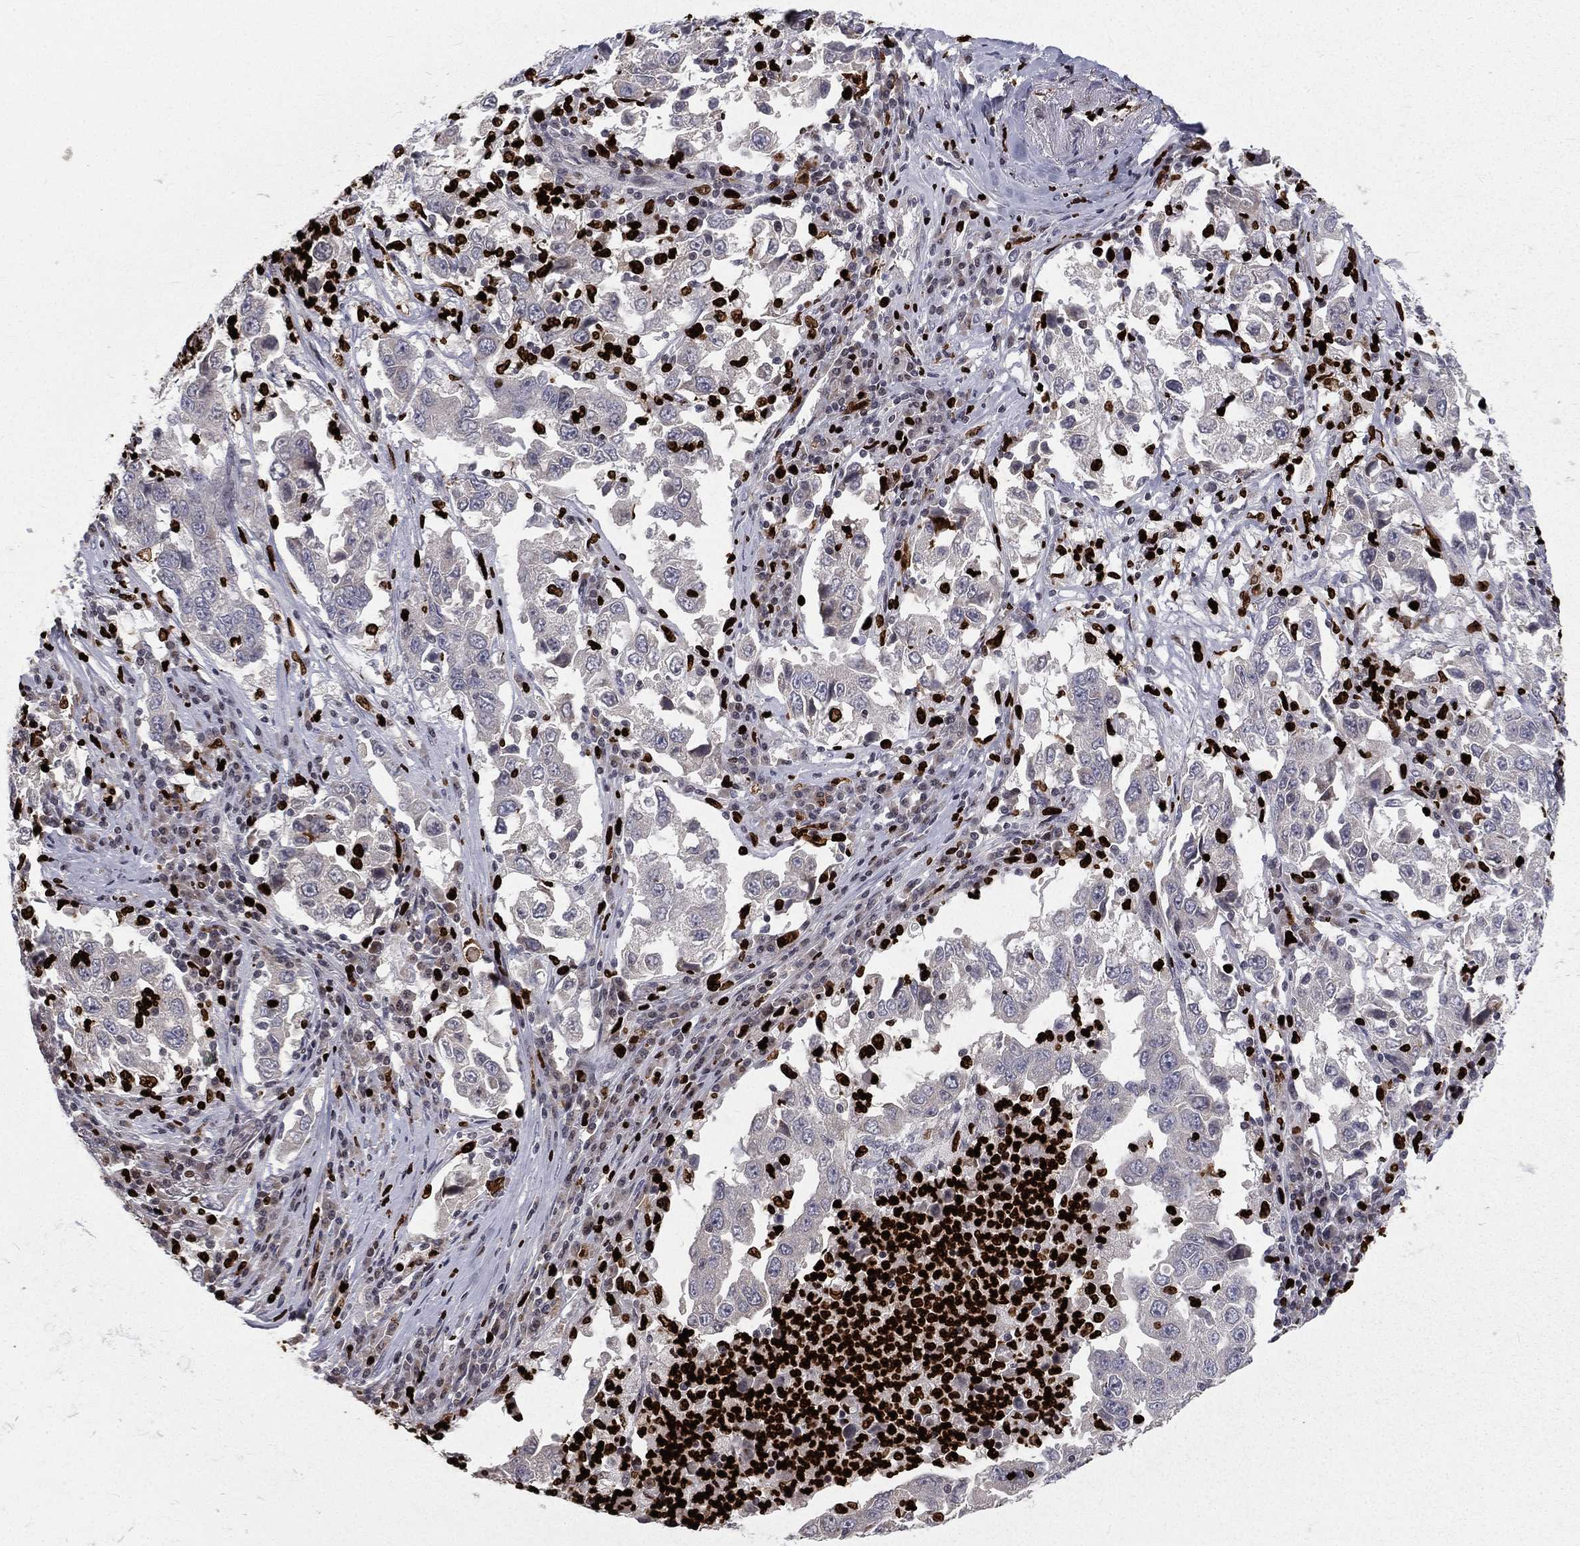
{"staining": {"intensity": "negative", "quantity": "none", "location": "none"}, "tissue": "lung cancer", "cell_type": "Tumor cells", "image_type": "cancer", "snomed": [{"axis": "morphology", "description": "Adenocarcinoma, NOS"}, {"axis": "topography", "description": "Lung"}], "caption": "This photomicrograph is of lung cancer (adenocarcinoma) stained with immunohistochemistry to label a protein in brown with the nuclei are counter-stained blue. There is no positivity in tumor cells.", "gene": "MNDA", "patient": {"sex": "male", "age": 73}}